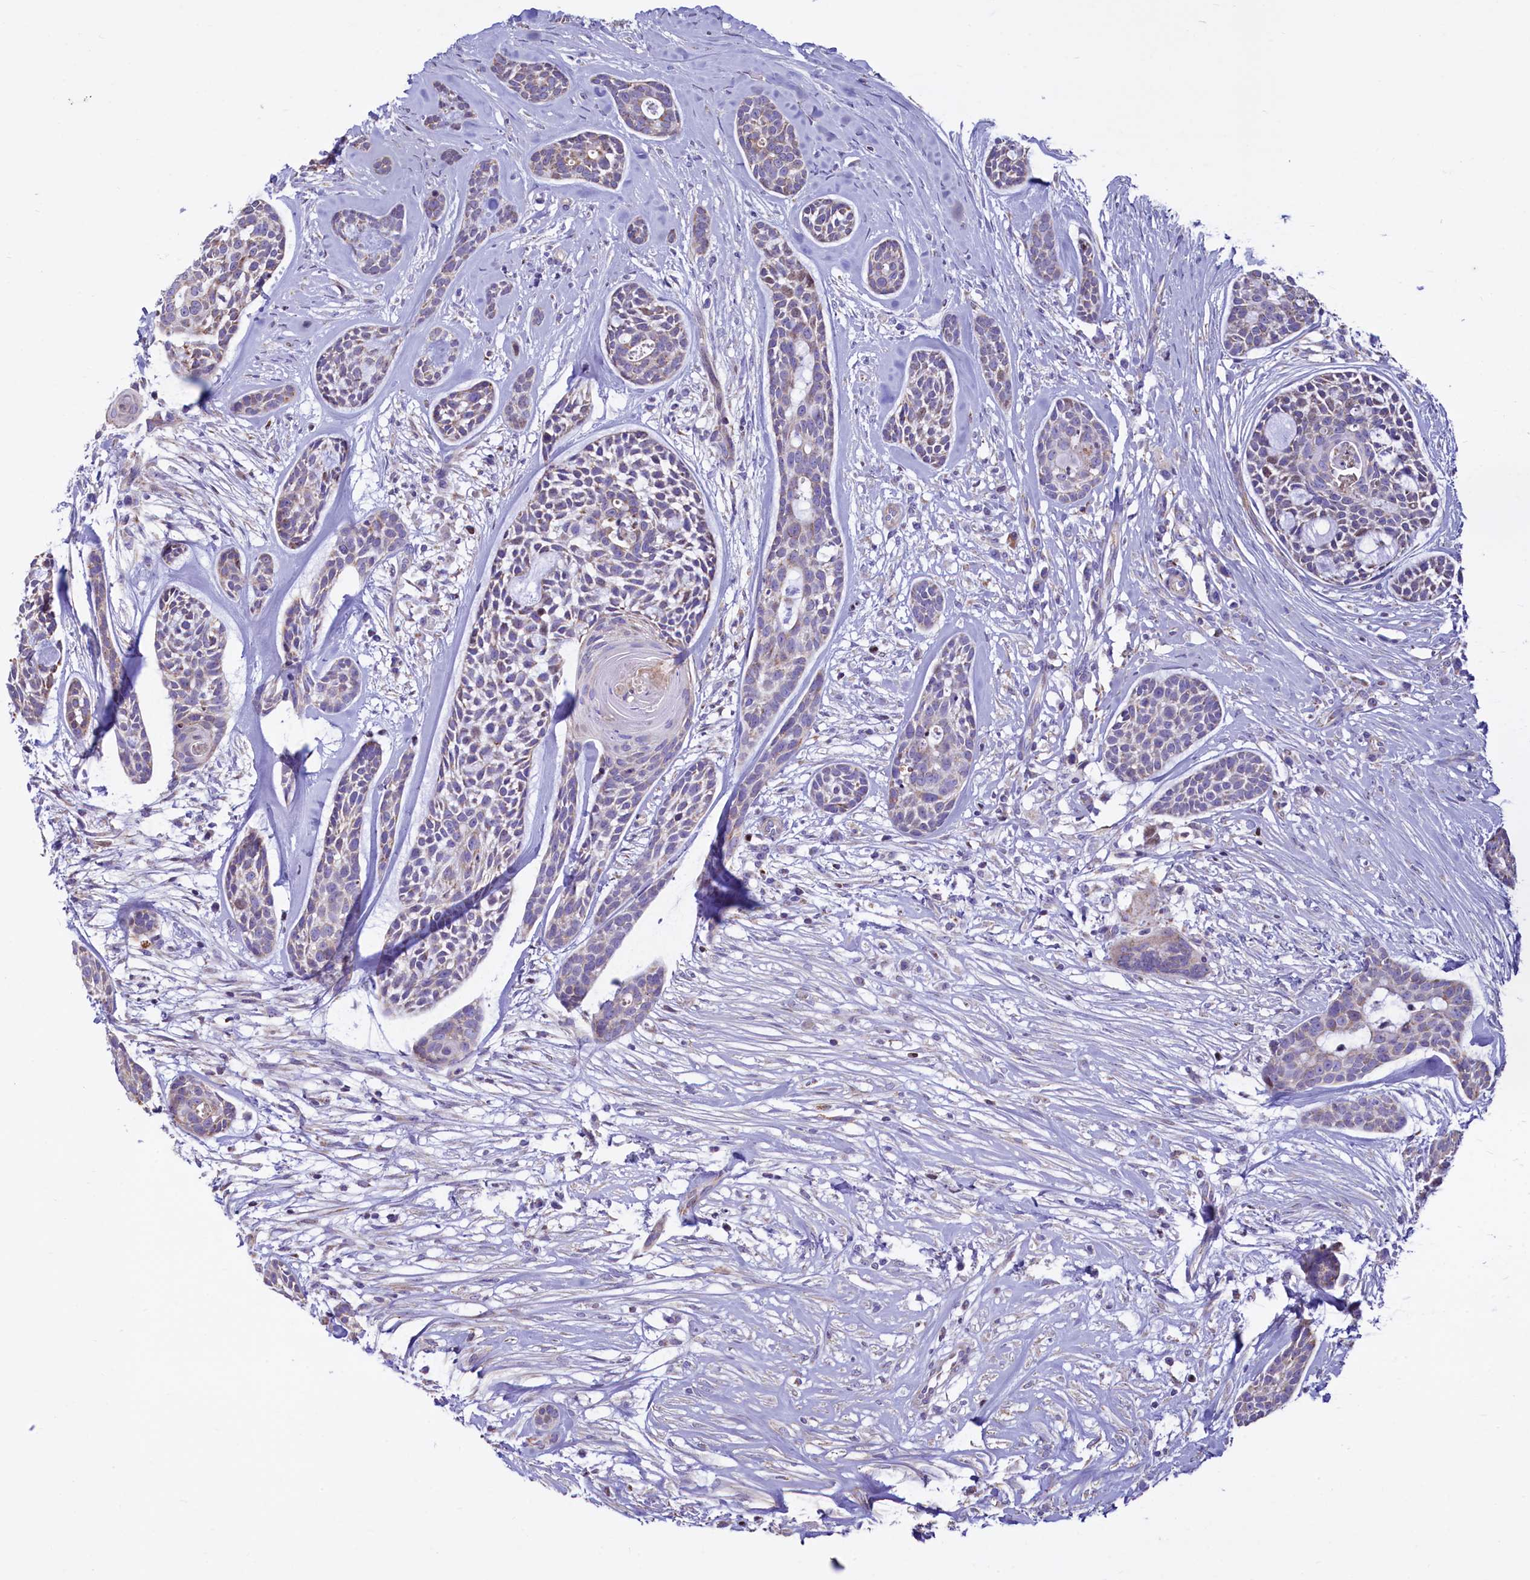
{"staining": {"intensity": "weak", "quantity": "<25%", "location": "cytoplasmic/membranous"}, "tissue": "head and neck cancer", "cell_type": "Tumor cells", "image_type": "cancer", "snomed": [{"axis": "morphology", "description": "Adenocarcinoma, NOS"}, {"axis": "topography", "description": "Subcutis"}, {"axis": "topography", "description": "Head-Neck"}], "caption": "High magnification brightfield microscopy of adenocarcinoma (head and neck) stained with DAB (brown) and counterstained with hematoxylin (blue): tumor cells show no significant expression. The staining was performed using DAB (3,3'-diaminobenzidine) to visualize the protein expression in brown, while the nuclei were stained in blue with hematoxylin (Magnification: 20x).", "gene": "VWCE", "patient": {"sex": "female", "age": 73}}